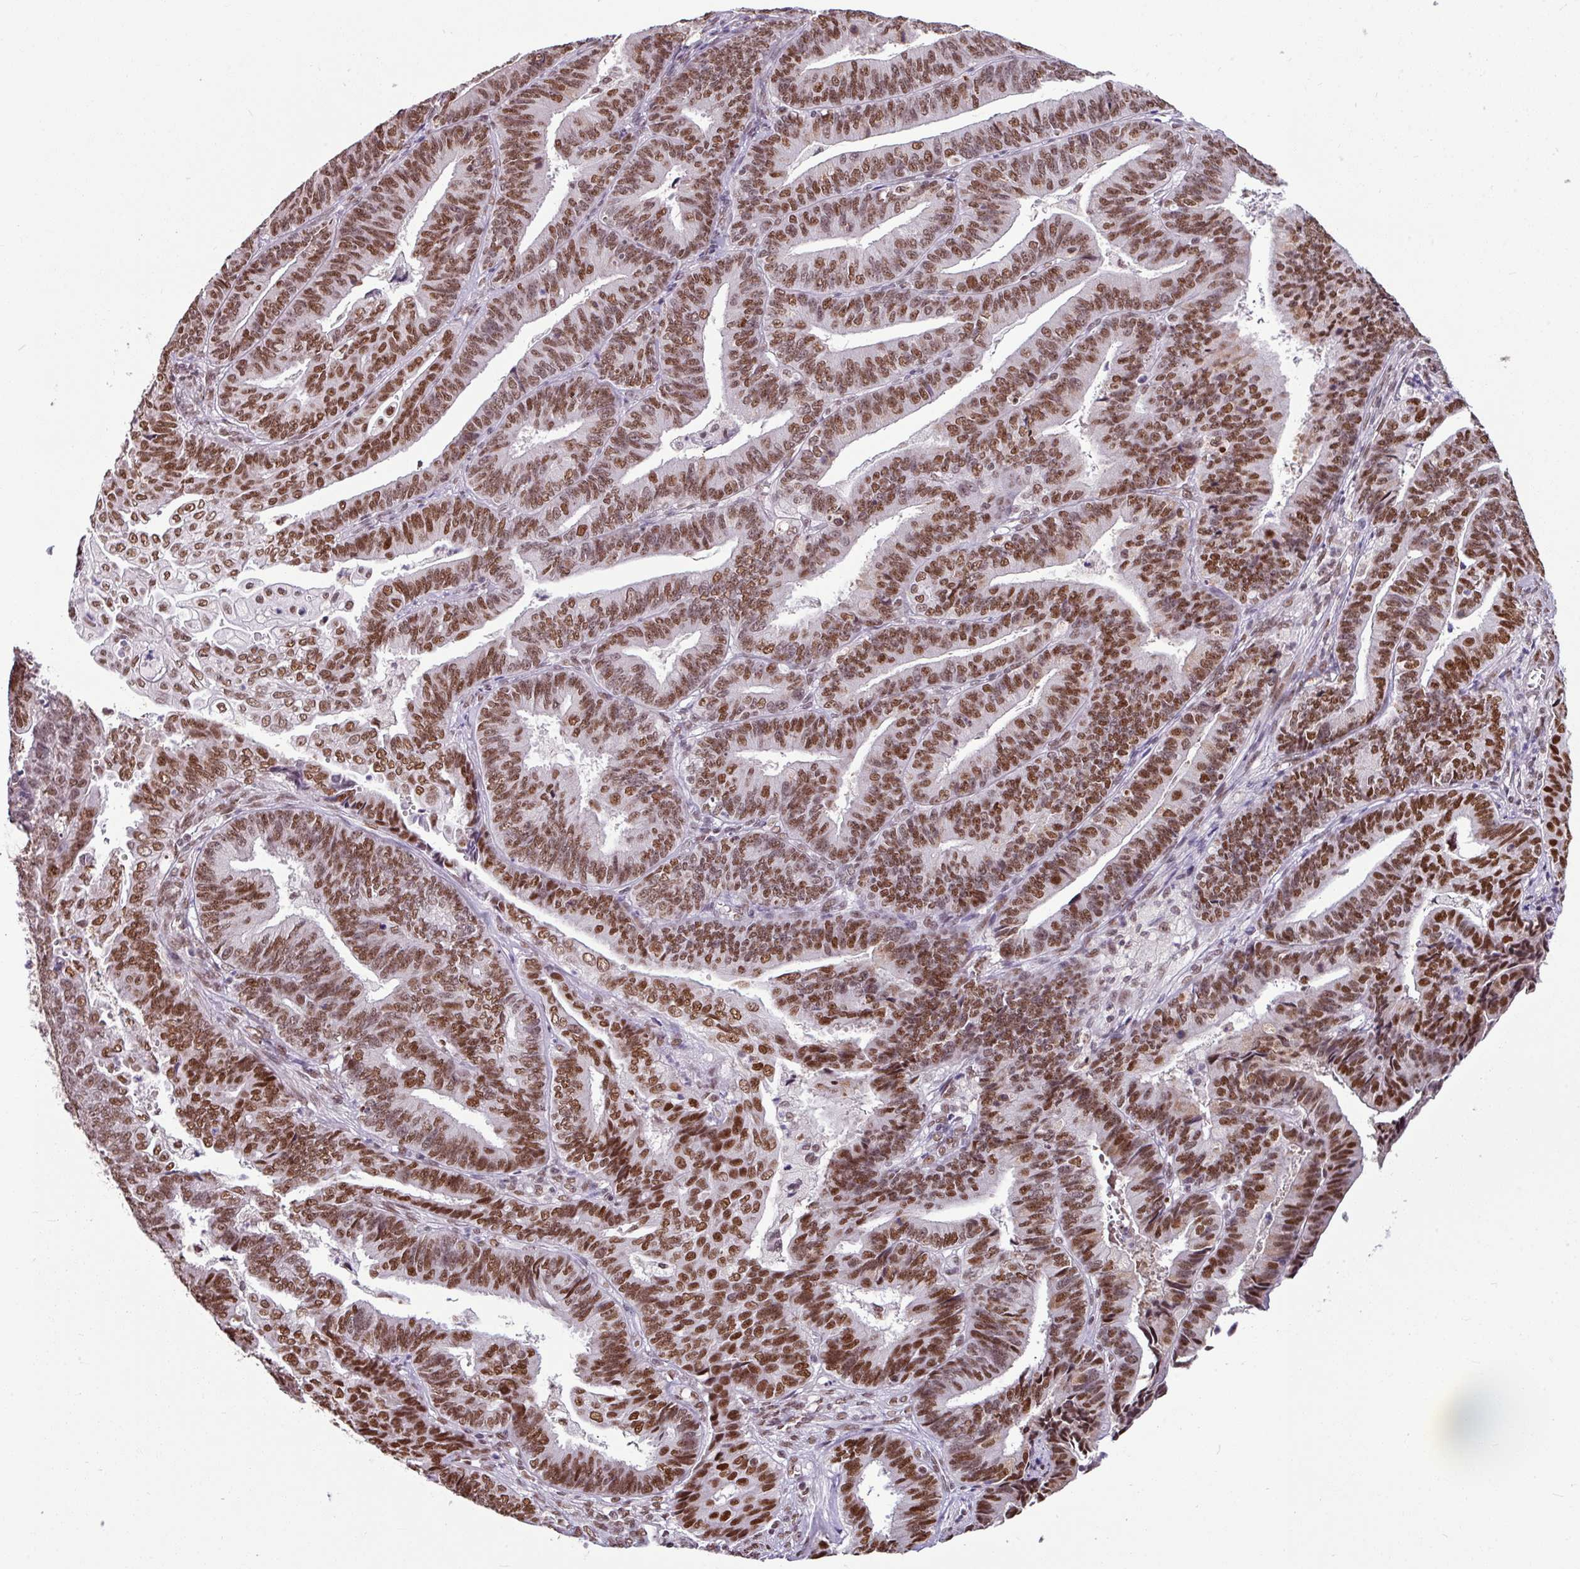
{"staining": {"intensity": "strong", "quantity": ">75%", "location": "nuclear"}, "tissue": "endometrial cancer", "cell_type": "Tumor cells", "image_type": "cancer", "snomed": [{"axis": "morphology", "description": "Adenocarcinoma, NOS"}, {"axis": "topography", "description": "Endometrium"}], "caption": "Endometrial cancer (adenocarcinoma) stained with a protein marker reveals strong staining in tumor cells.", "gene": "TDG", "patient": {"sex": "female", "age": 73}}